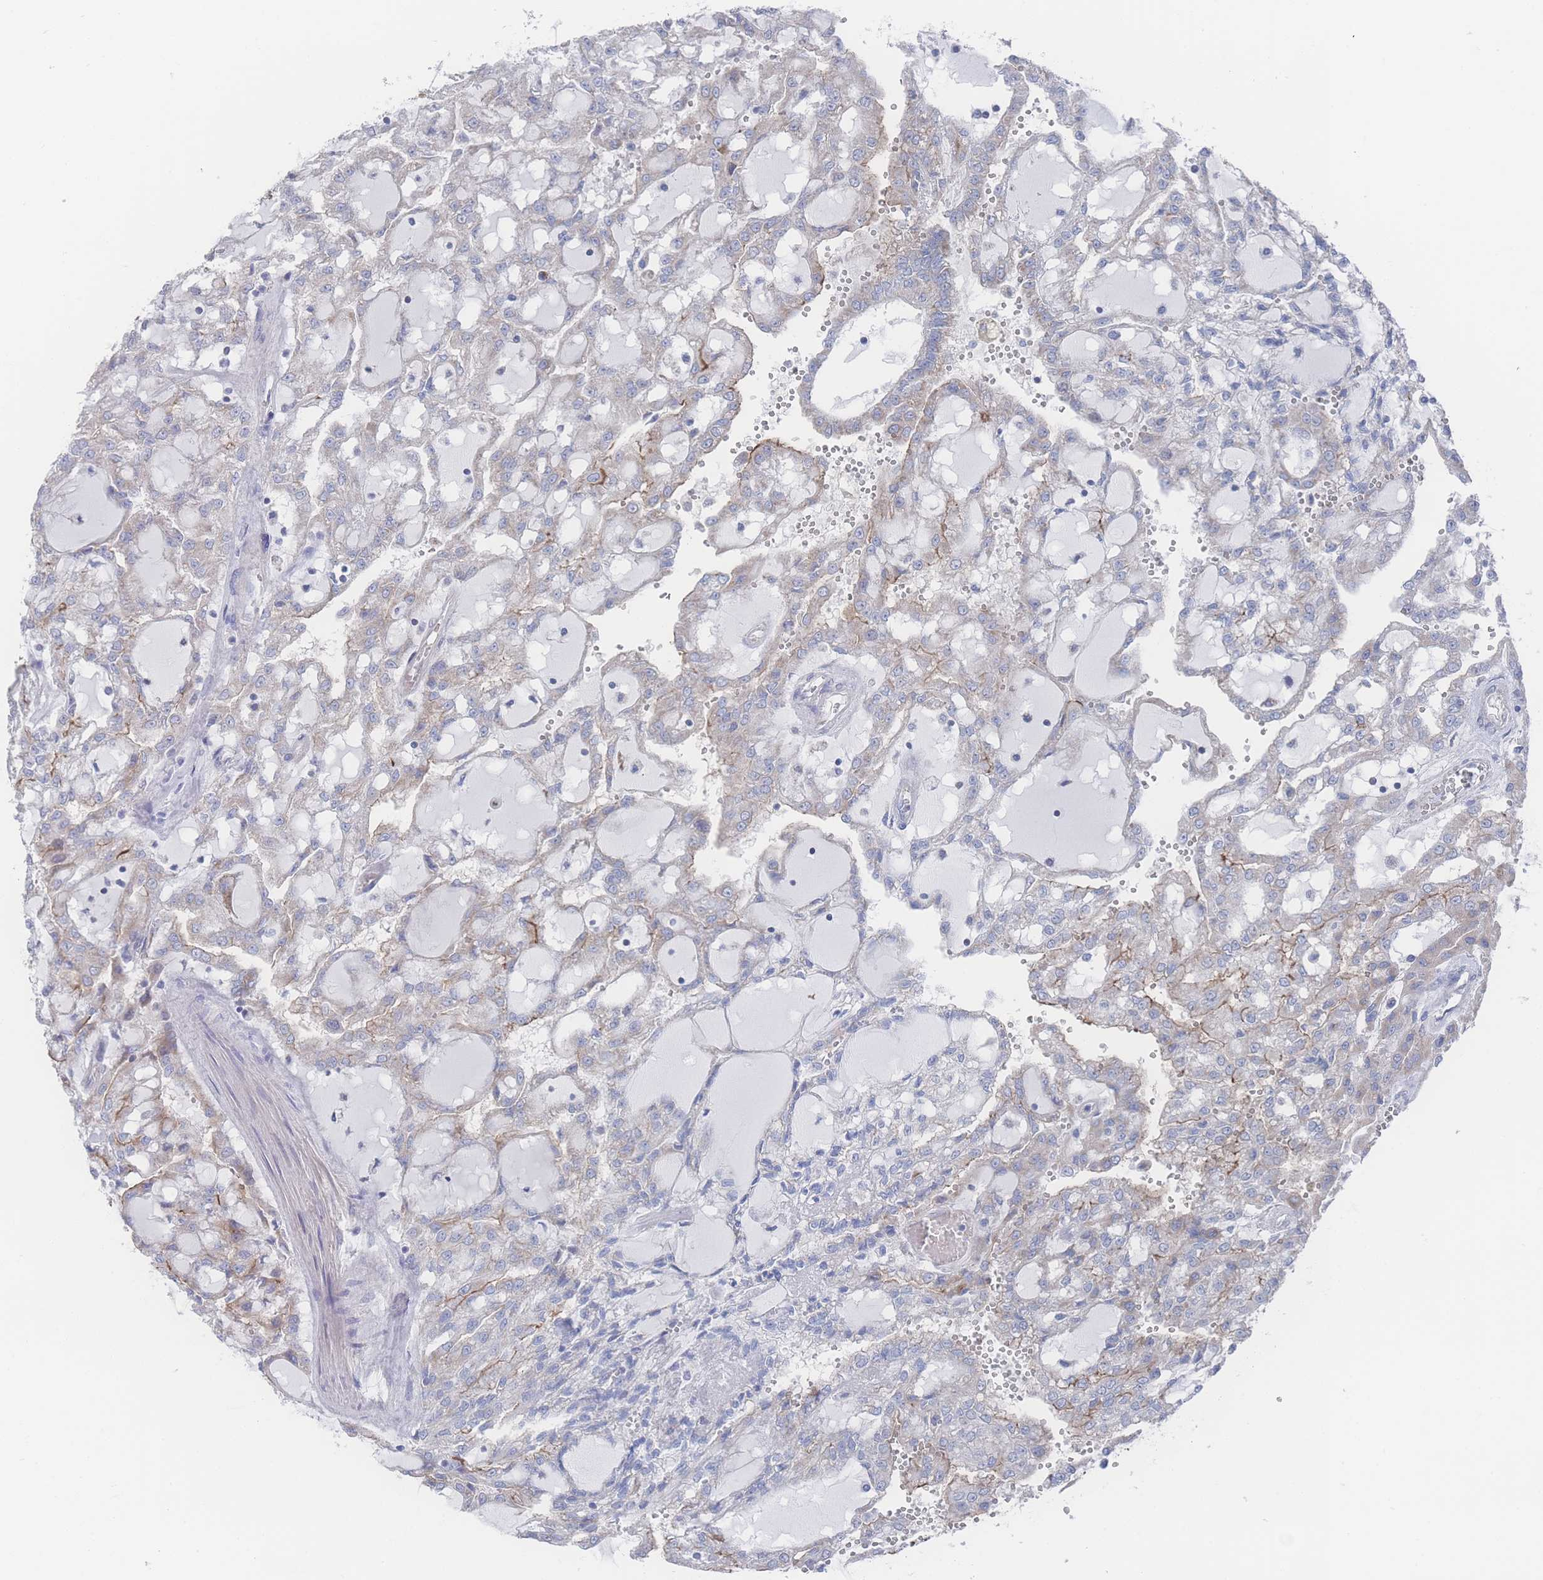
{"staining": {"intensity": "moderate", "quantity": "<25%", "location": "cytoplasmic/membranous"}, "tissue": "renal cancer", "cell_type": "Tumor cells", "image_type": "cancer", "snomed": [{"axis": "morphology", "description": "Adenocarcinoma, NOS"}, {"axis": "topography", "description": "Kidney"}], "caption": "Immunohistochemistry (IHC) photomicrograph of renal adenocarcinoma stained for a protein (brown), which displays low levels of moderate cytoplasmic/membranous expression in about <25% of tumor cells.", "gene": "SNPH", "patient": {"sex": "male", "age": 63}}